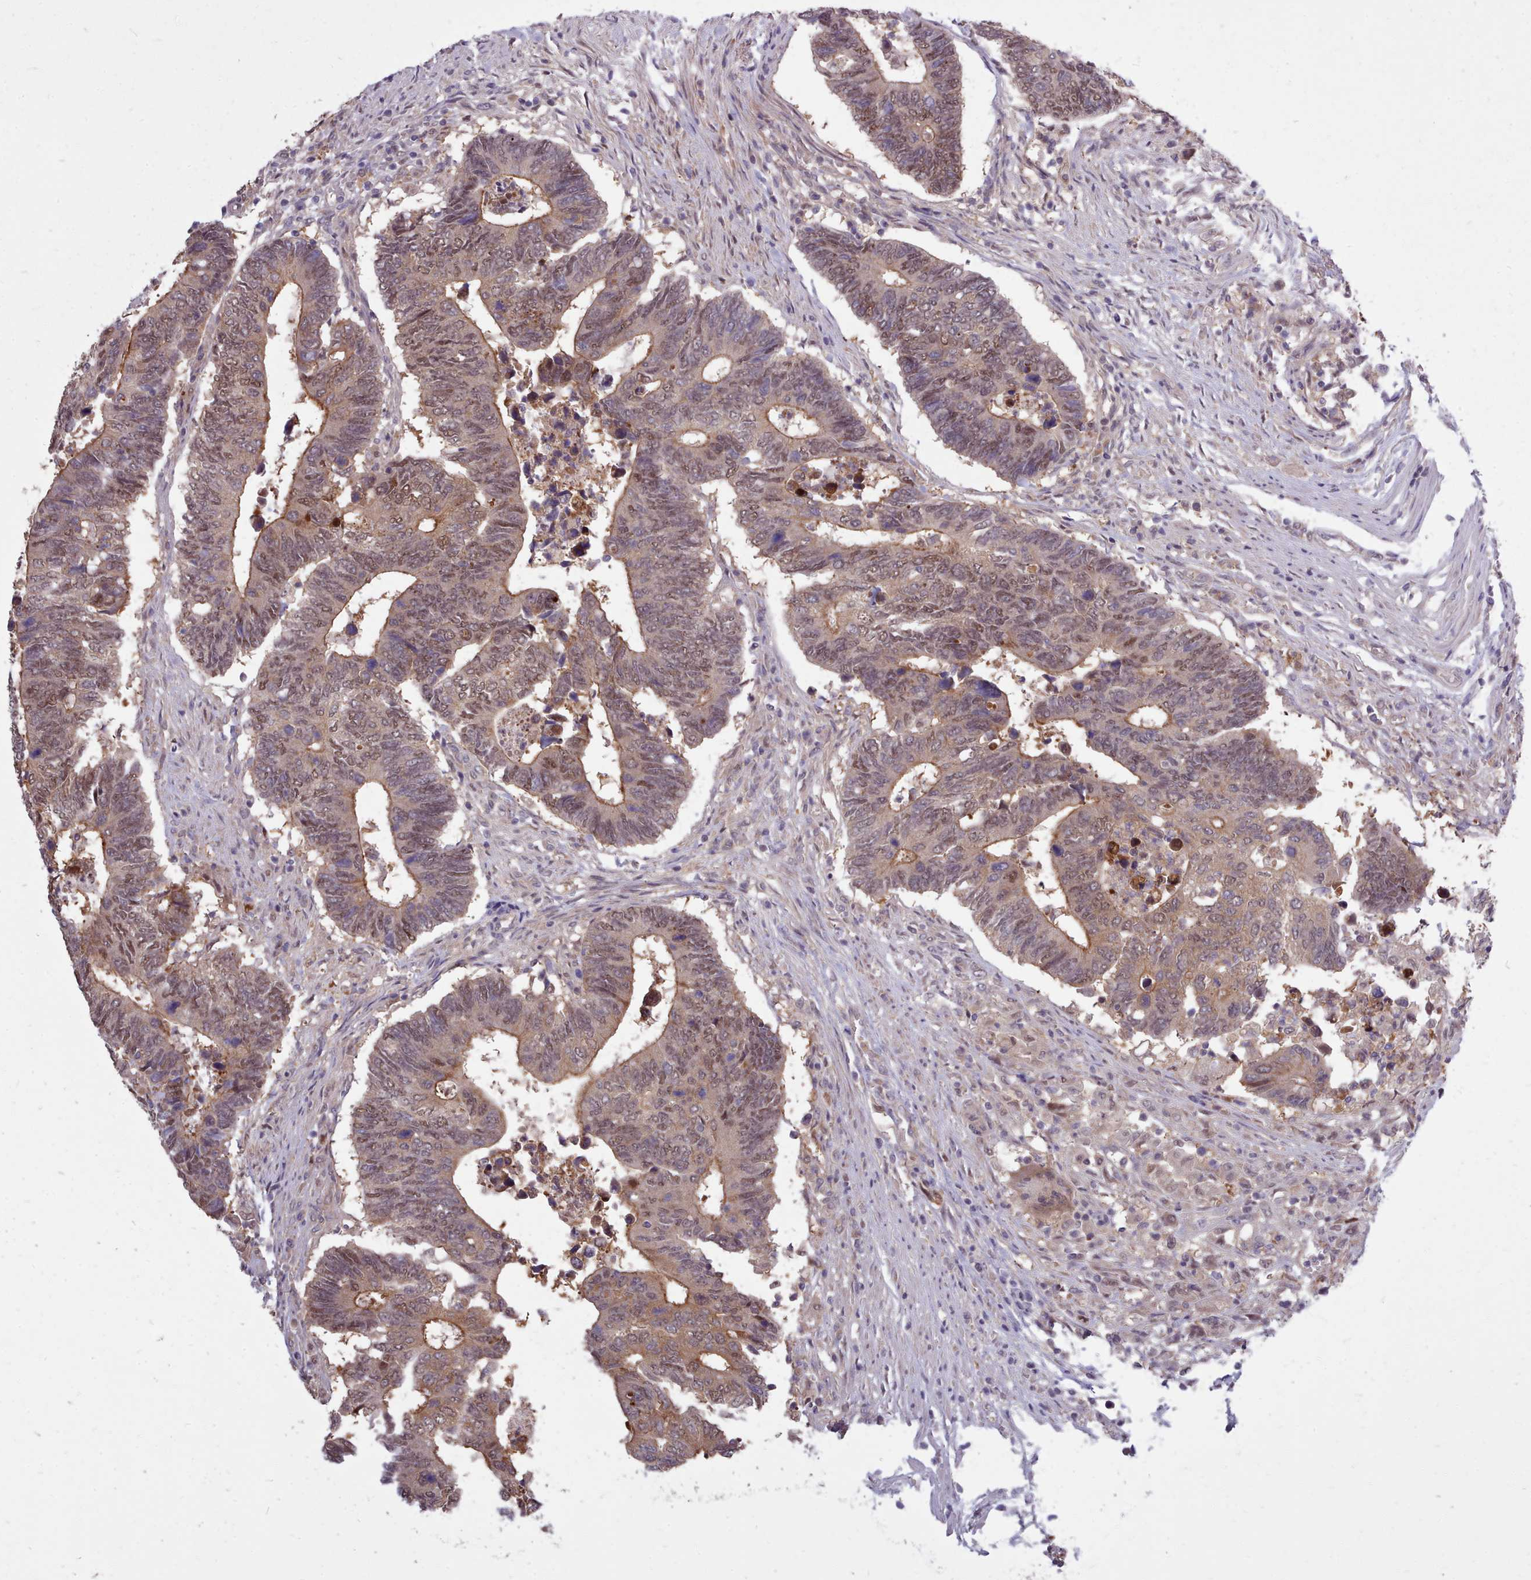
{"staining": {"intensity": "weak", "quantity": "25%-75%", "location": "cytoplasmic/membranous,nuclear"}, "tissue": "colorectal cancer", "cell_type": "Tumor cells", "image_type": "cancer", "snomed": [{"axis": "morphology", "description": "Adenocarcinoma, NOS"}, {"axis": "topography", "description": "Colon"}], "caption": "Immunohistochemistry (IHC) histopathology image of neoplastic tissue: colorectal adenocarcinoma stained using immunohistochemistry (IHC) displays low levels of weak protein expression localized specifically in the cytoplasmic/membranous and nuclear of tumor cells, appearing as a cytoplasmic/membranous and nuclear brown color.", "gene": "AHCY", "patient": {"sex": "male", "age": 87}}